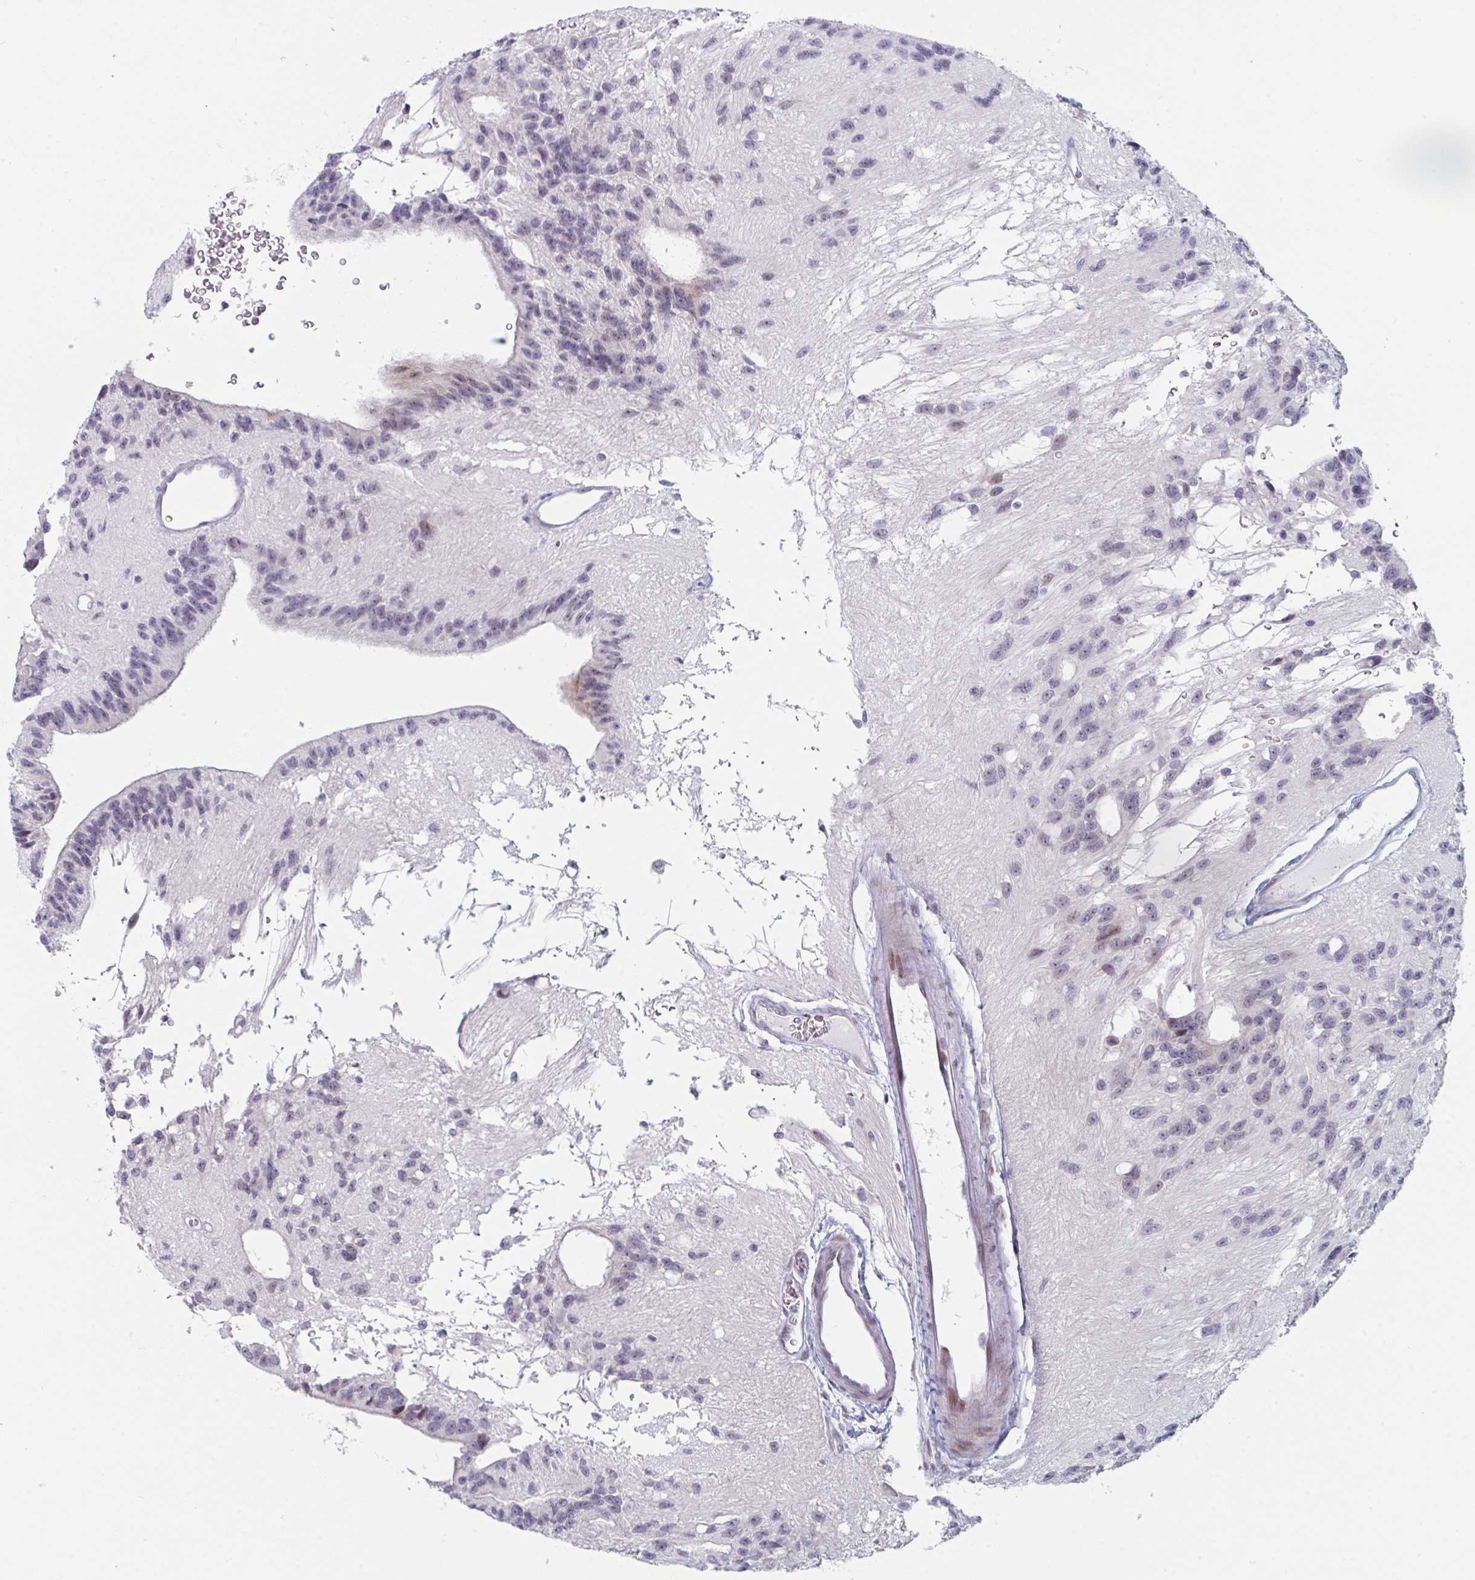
{"staining": {"intensity": "moderate", "quantity": "<25%", "location": "cytoplasmic/membranous,nuclear"}, "tissue": "glioma", "cell_type": "Tumor cells", "image_type": "cancer", "snomed": [{"axis": "morphology", "description": "Glioma, malignant, Low grade"}, {"axis": "topography", "description": "Brain"}], "caption": "The immunohistochemical stain highlights moderate cytoplasmic/membranous and nuclear positivity in tumor cells of glioma tissue.", "gene": "NR1H2", "patient": {"sex": "male", "age": 31}}